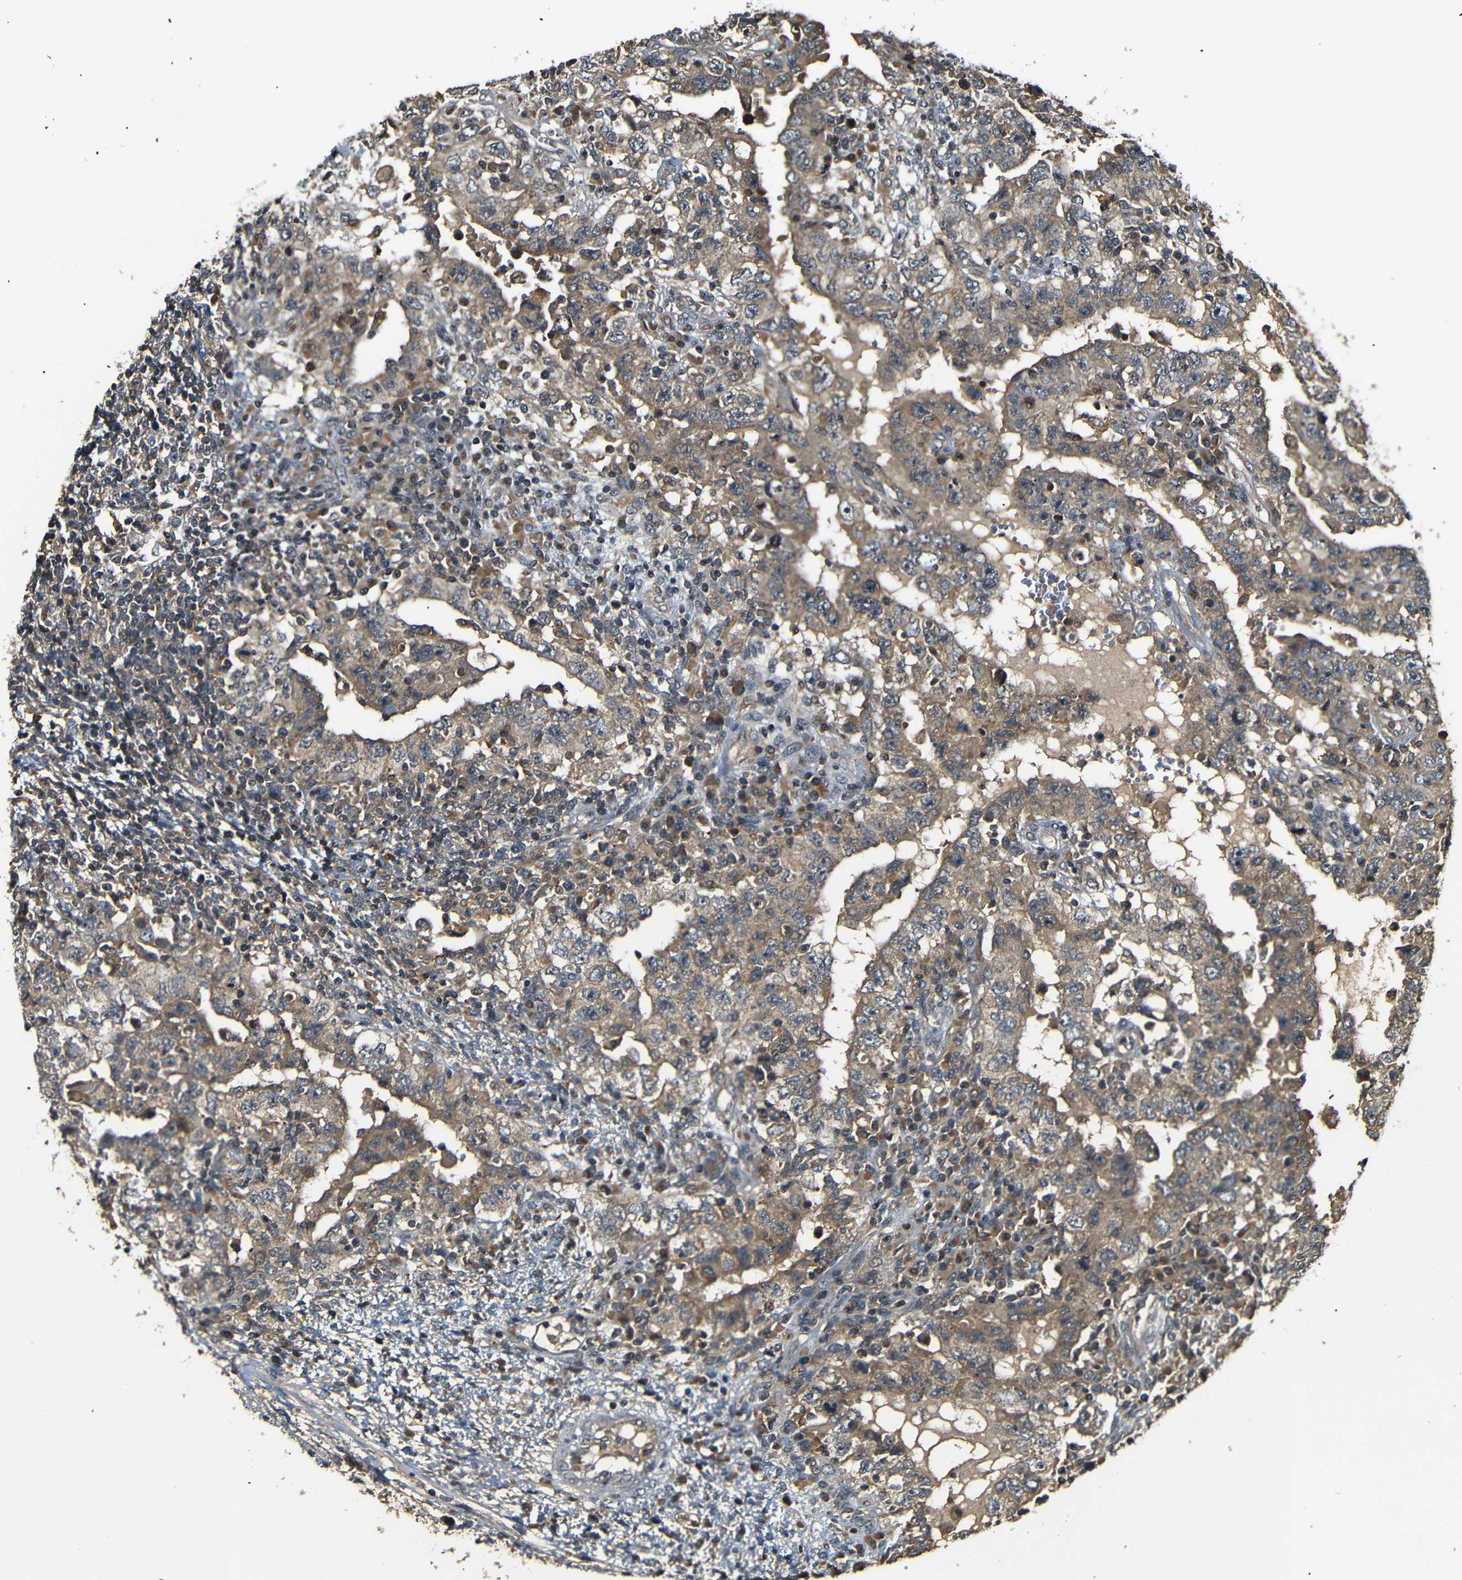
{"staining": {"intensity": "moderate", "quantity": ">75%", "location": "cytoplasmic/membranous"}, "tissue": "testis cancer", "cell_type": "Tumor cells", "image_type": "cancer", "snomed": [{"axis": "morphology", "description": "Carcinoma, Embryonal, NOS"}, {"axis": "topography", "description": "Testis"}], "caption": "Moderate cytoplasmic/membranous positivity for a protein is seen in about >75% of tumor cells of embryonal carcinoma (testis) using immunohistochemistry.", "gene": "TANK", "patient": {"sex": "male", "age": 26}}